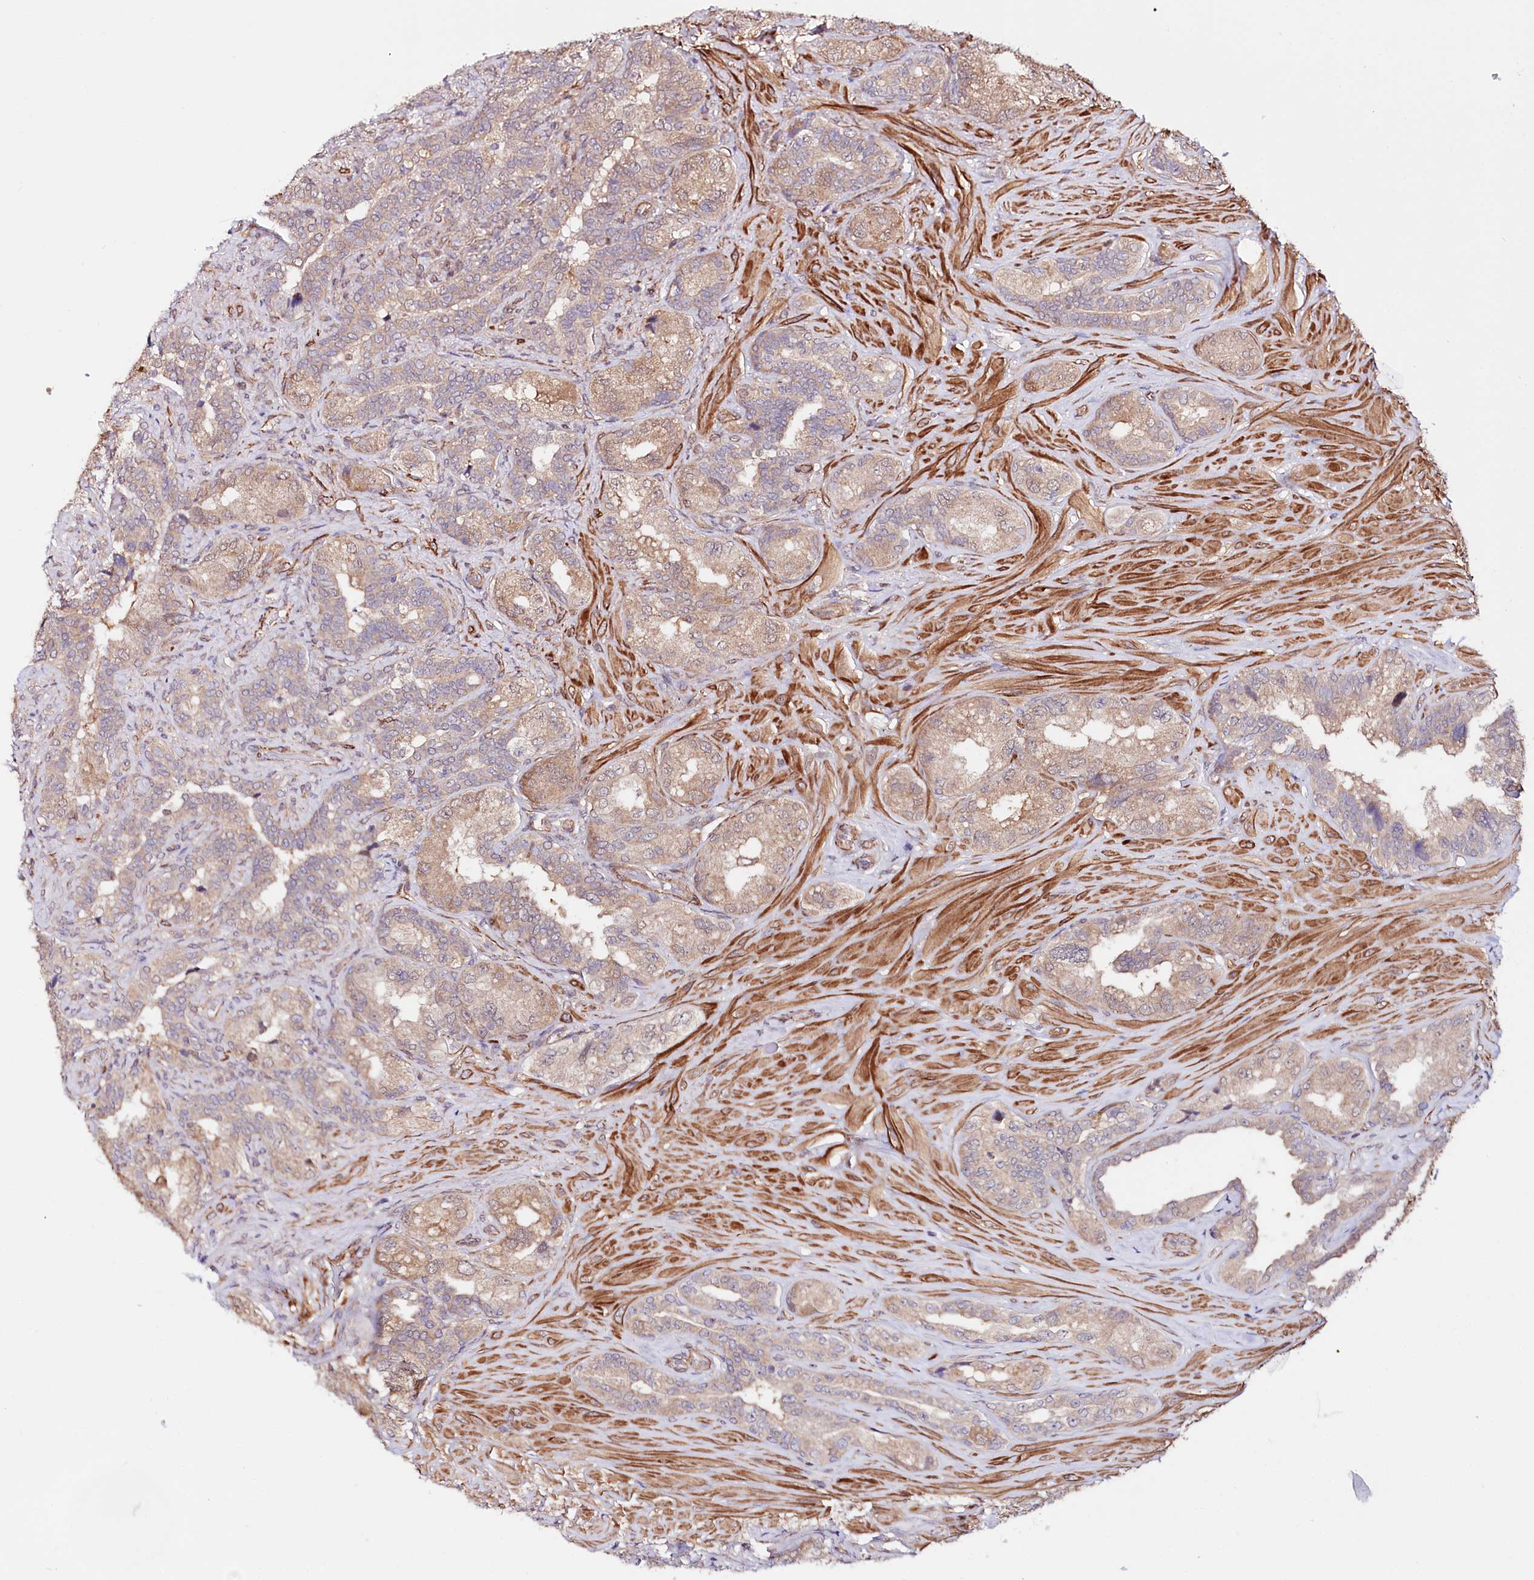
{"staining": {"intensity": "weak", "quantity": "25%-75%", "location": "cytoplasmic/membranous"}, "tissue": "seminal vesicle", "cell_type": "Glandular cells", "image_type": "normal", "snomed": [{"axis": "morphology", "description": "Normal tissue, NOS"}, {"axis": "topography", "description": "Seminal veicle"}, {"axis": "topography", "description": "Peripheral nerve tissue"}], "caption": "A brown stain labels weak cytoplasmic/membranous expression of a protein in glandular cells of unremarkable seminal vesicle.", "gene": "PPP2R5B", "patient": {"sex": "male", "age": 67}}